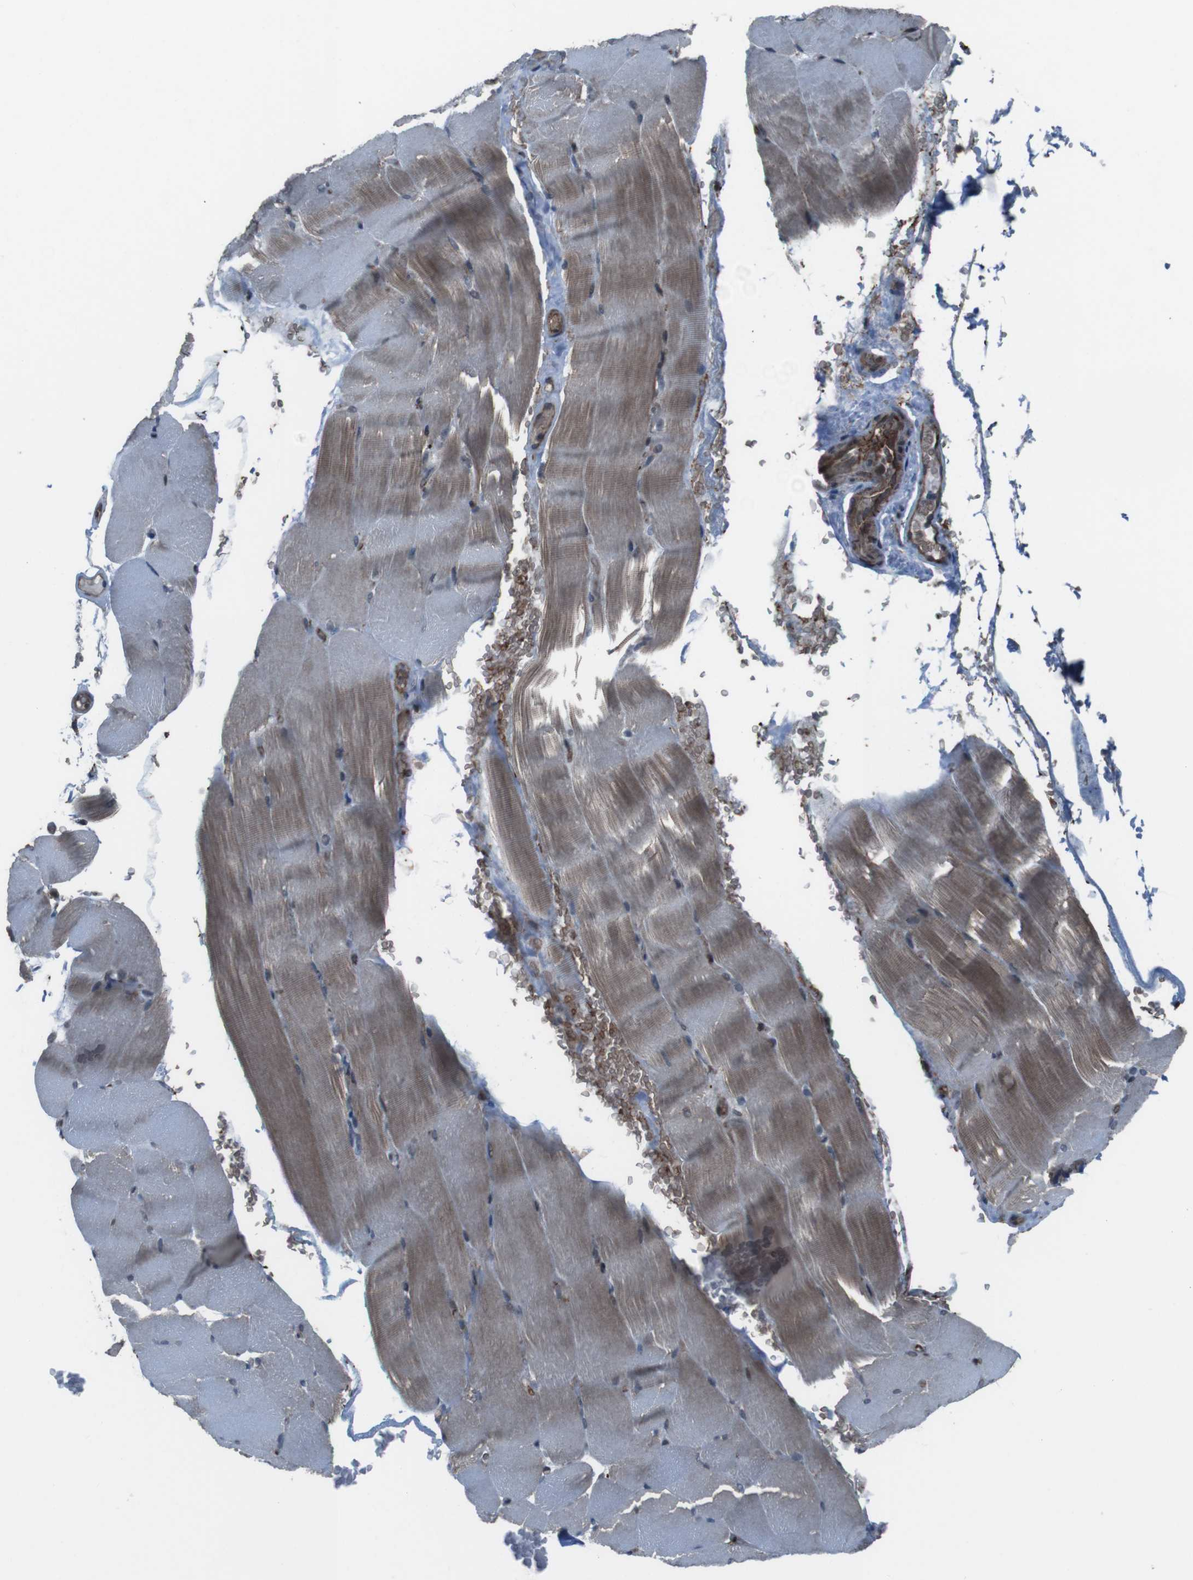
{"staining": {"intensity": "moderate", "quantity": "25%-75%", "location": "cytoplasmic/membranous"}, "tissue": "skeletal muscle", "cell_type": "Myocytes", "image_type": "normal", "snomed": [{"axis": "morphology", "description": "Normal tissue, NOS"}, {"axis": "topography", "description": "Skeletal muscle"}, {"axis": "topography", "description": "Parathyroid gland"}], "caption": "An image of human skeletal muscle stained for a protein shows moderate cytoplasmic/membranous brown staining in myocytes. The staining is performed using DAB (3,3'-diaminobenzidine) brown chromogen to label protein expression. The nuclei are counter-stained blue using hematoxylin.", "gene": "GDF10", "patient": {"sex": "female", "age": 37}}